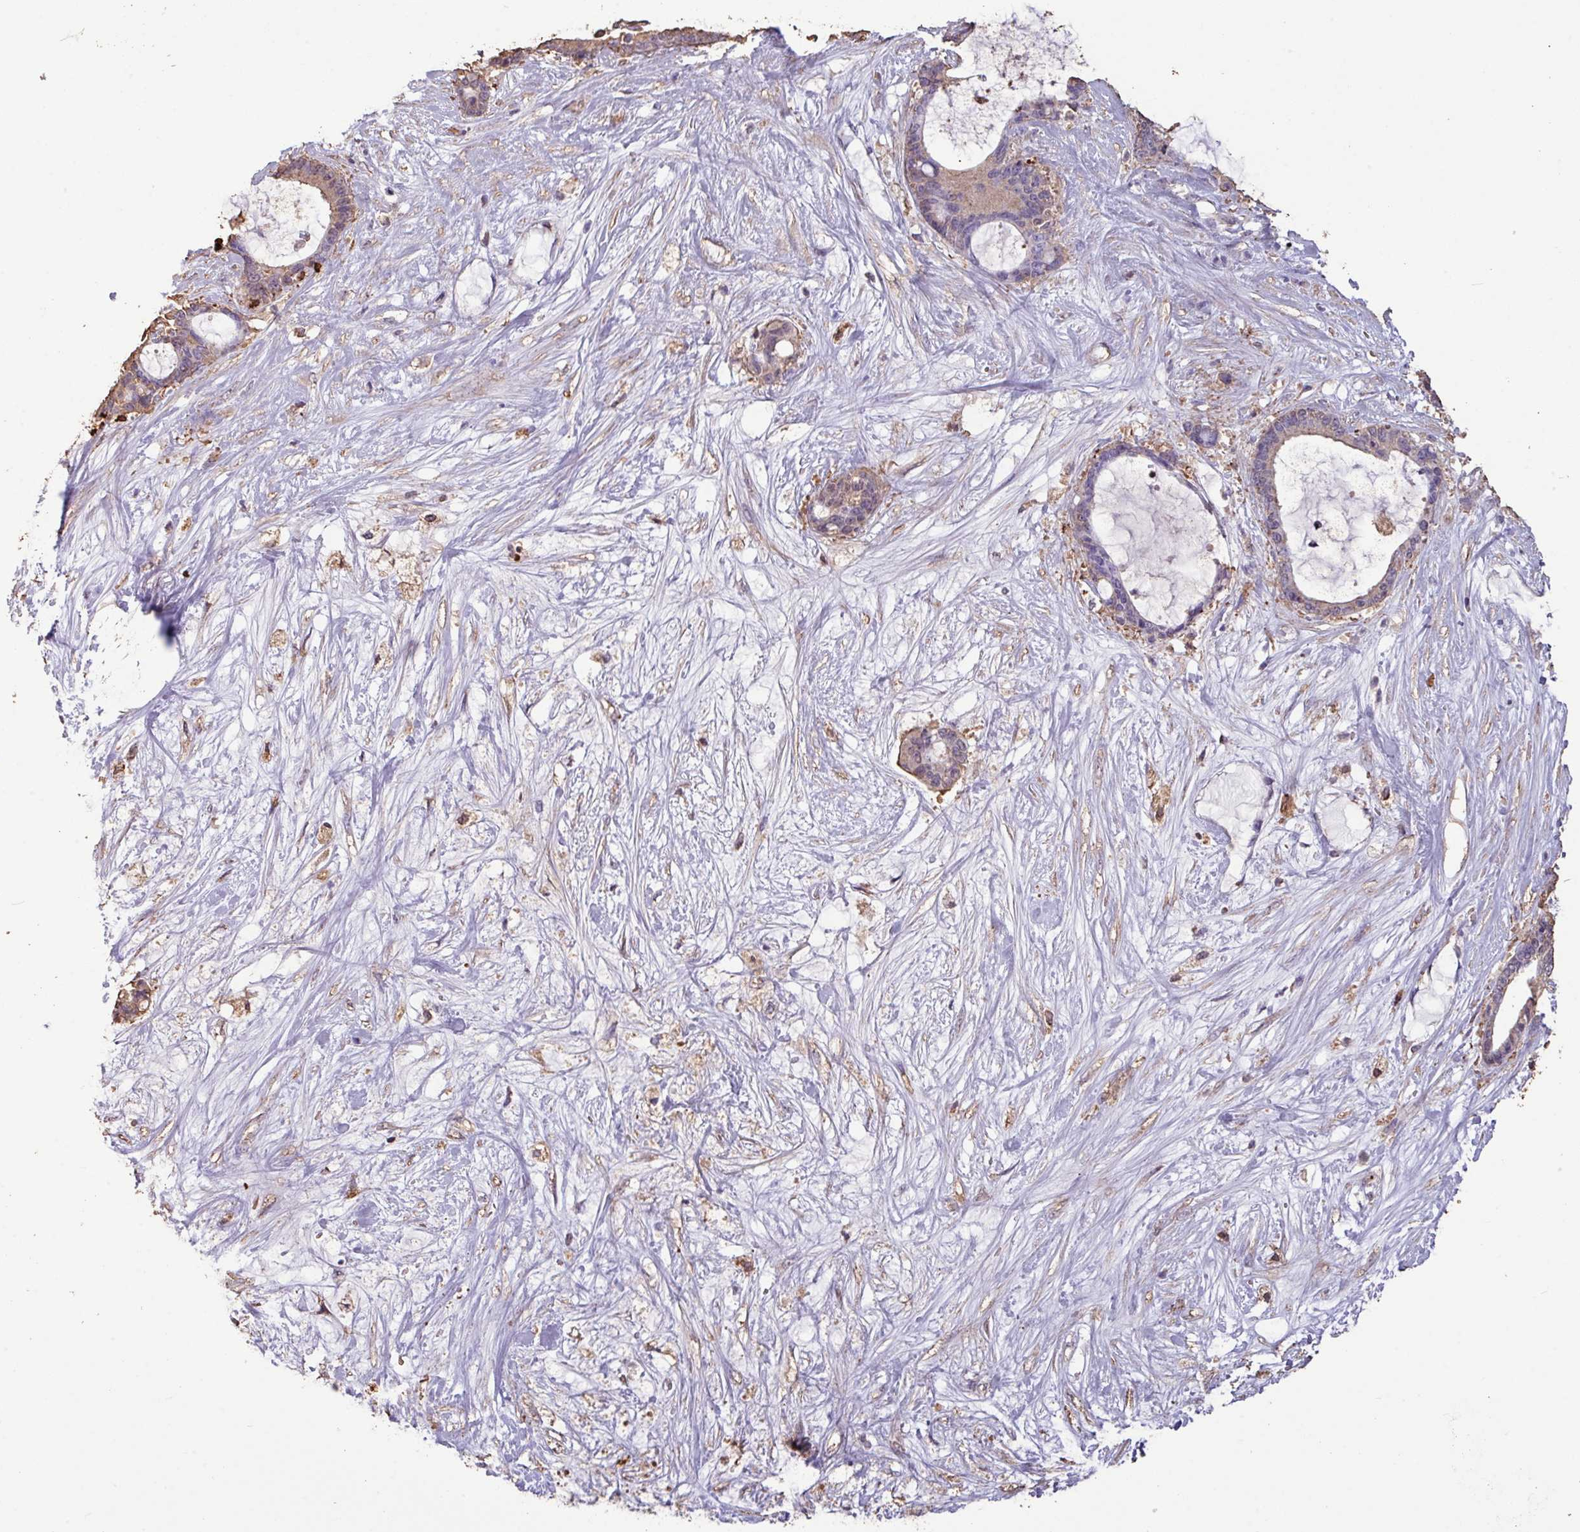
{"staining": {"intensity": "weak", "quantity": "25%-75%", "location": "cytoplasmic/membranous"}, "tissue": "liver cancer", "cell_type": "Tumor cells", "image_type": "cancer", "snomed": [{"axis": "morphology", "description": "Normal tissue, NOS"}, {"axis": "morphology", "description": "Cholangiocarcinoma"}, {"axis": "topography", "description": "Liver"}, {"axis": "topography", "description": "Peripheral nerve tissue"}], "caption": "The histopathology image reveals immunohistochemical staining of liver cancer (cholangiocarcinoma). There is weak cytoplasmic/membranous expression is appreciated in approximately 25%-75% of tumor cells.", "gene": "CAMK2B", "patient": {"sex": "female", "age": 73}}